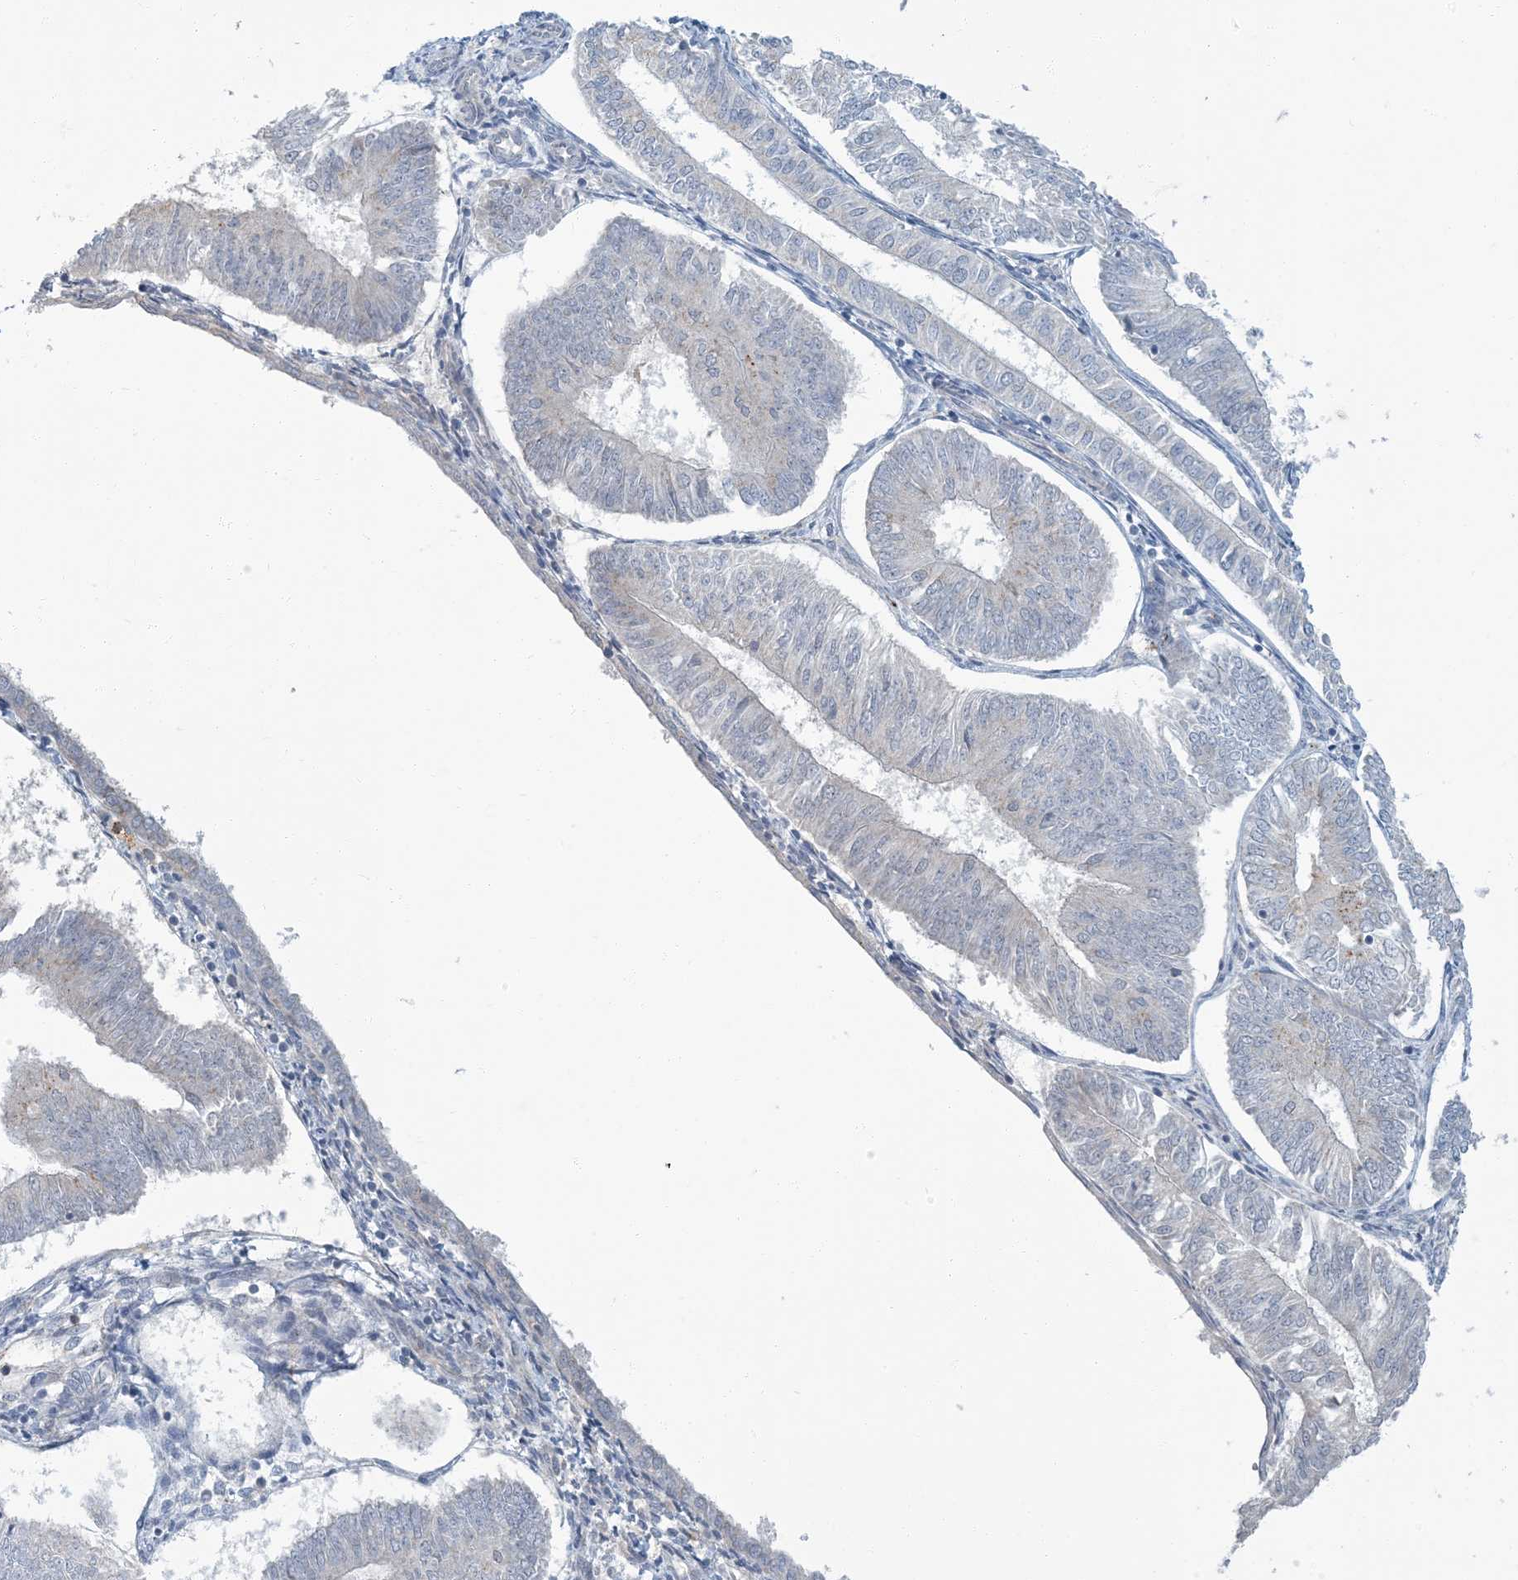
{"staining": {"intensity": "negative", "quantity": "none", "location": "none"}, "tissue": "endometrial cancer", "cell_type": "Tumor cells", "image_type": "cancer", "snomed": [{"axis": "morphology", "description": "Adenocarcinoma, NOS"}, {"axis": "topography", "description": "Endometrium"}], "caption": "Image shows no significant protein staining in tumor cells of endometrial adenocarcinoma.", "gene": "EPHA4", "patient": {"sex": "female", "age": 58}}